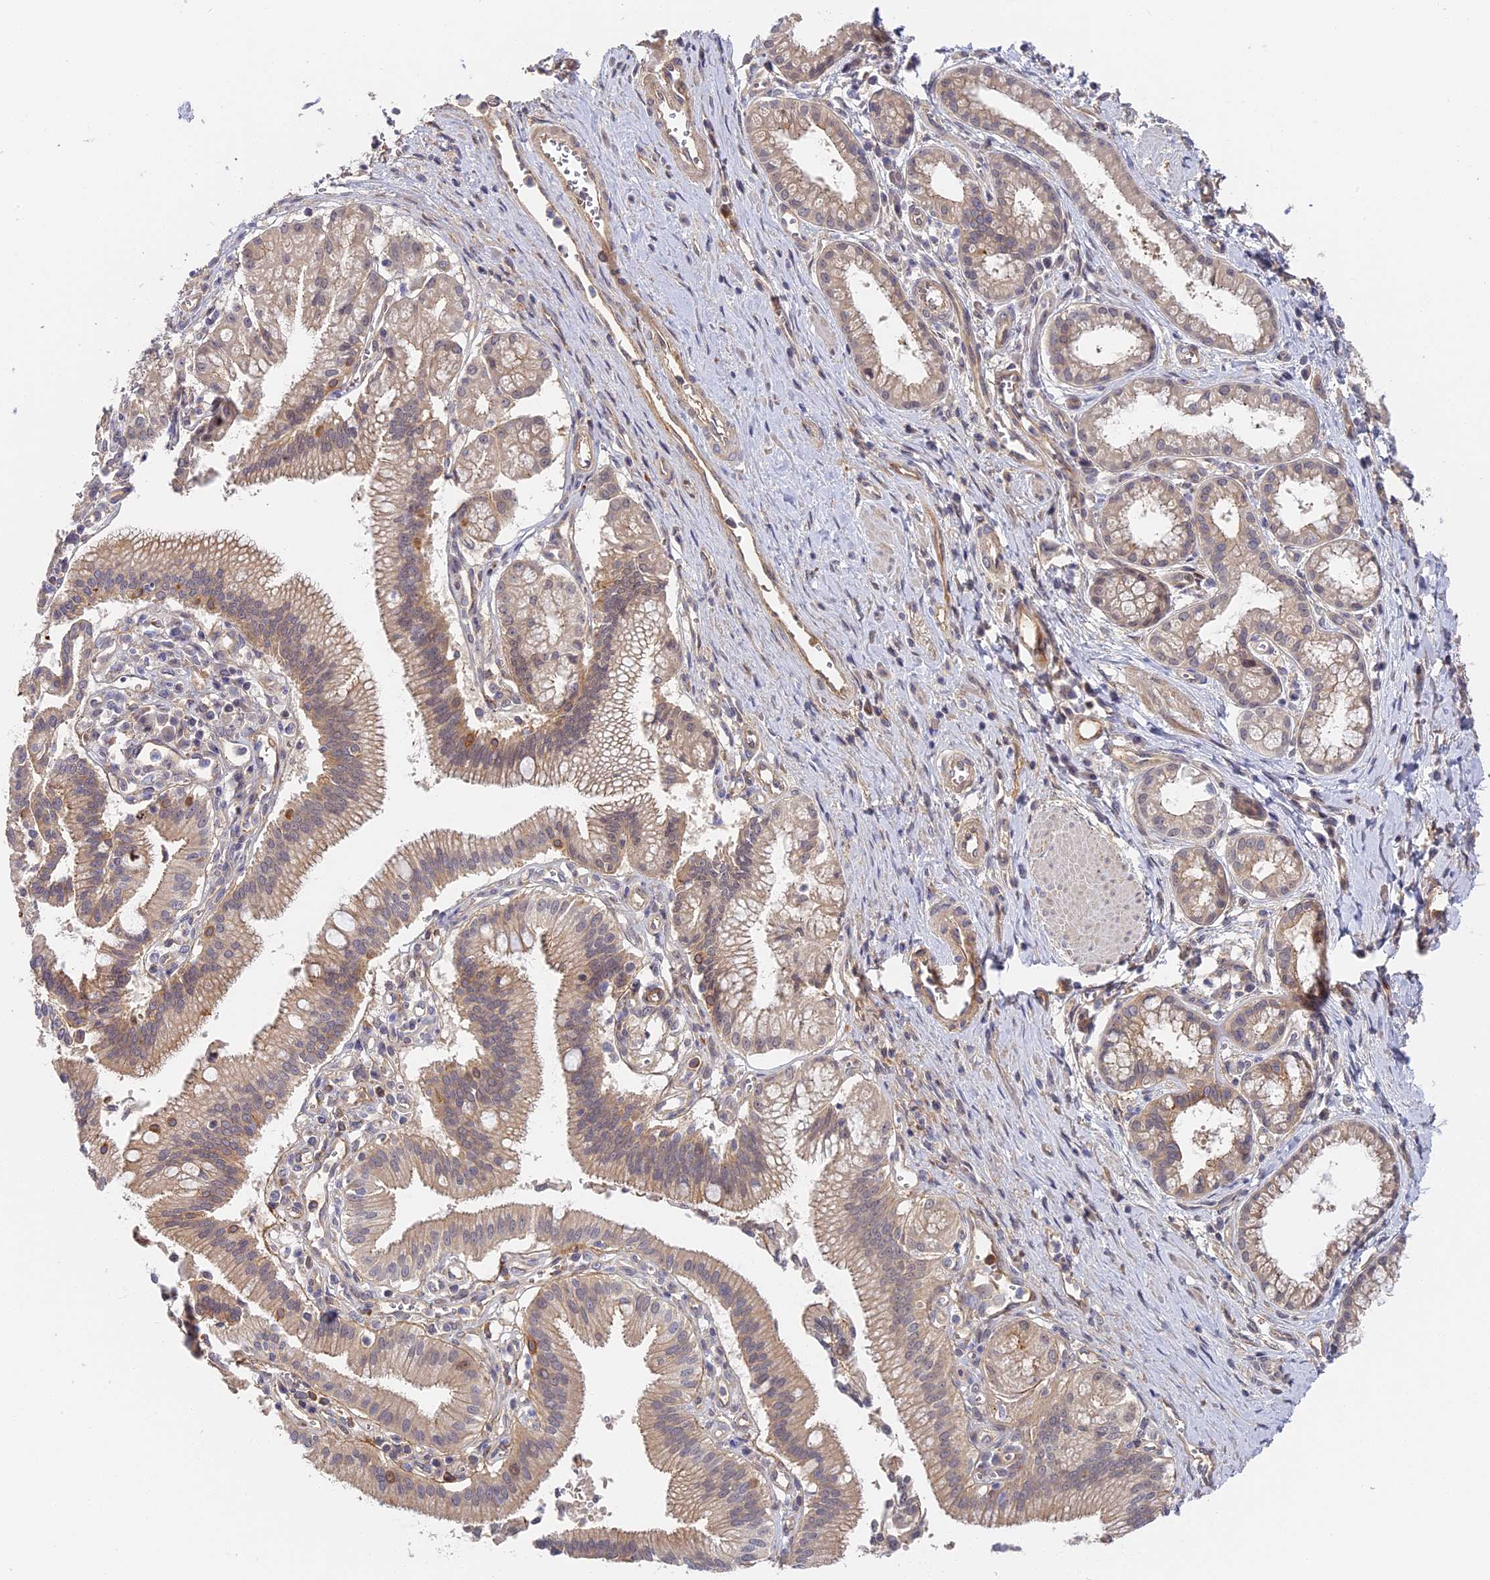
{"staining": {"intensity": "weak", "quantity": "25%-75%", "location": "cytoplasmic/membranous"}, "tissue": "pancreatic cancer", "cell_type": "Tumor cells", "image_type": "cancer", "snomed": [{"axis": "morphology", "description": "Adenocarcinoma, NOS"}, {"axis": "topography", "description": "Pancreas"}], "caption": "High-power microscopy captured an immunohistochemistry (IHC) image of pancreatic cancer, revealing weak cytoplasmic/membranous staining in about 25%-75% of tumor cells.", "gene": "MISP3", "patient": {"sex": "male", "age": 78}}